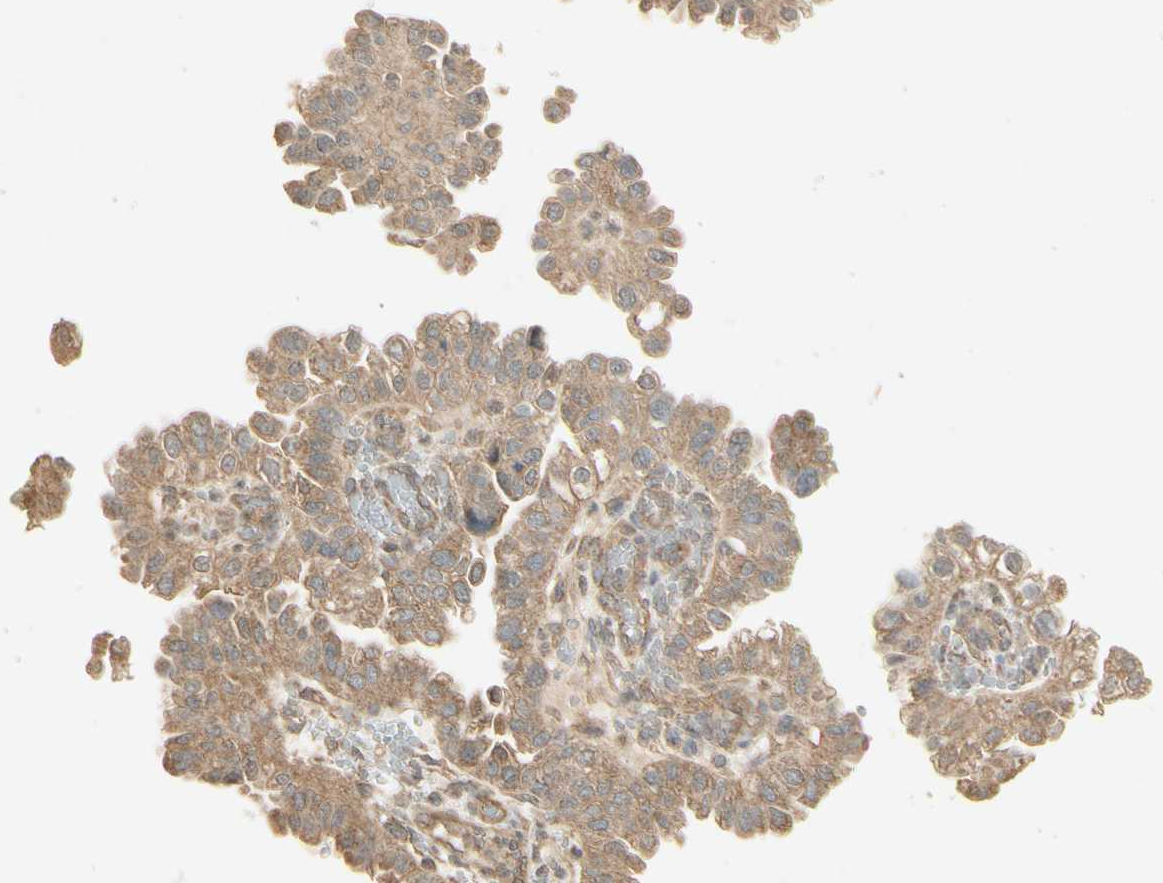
{"staining": {"intensity": "moderate", "quantity": ">75%", "location": "cytoplasmic/membranous"}, "tissue": "endometrial cancer", "cell_type": "Tumor cells", "image_type": "cancer", "snomed": [{"axis": "morphology", "description": "Adenocarcinoma, NOS"}, {"axis": "topography", "description": "Endometrium"}], "caption": "Protein expression analysis of human endometrial adenocarcinoma reveals moderate cytoplasmic/membranous expression in about >75% of tumor cells.", "gene": "RNF180", "patient": {"sex": "female", "age": 85}}